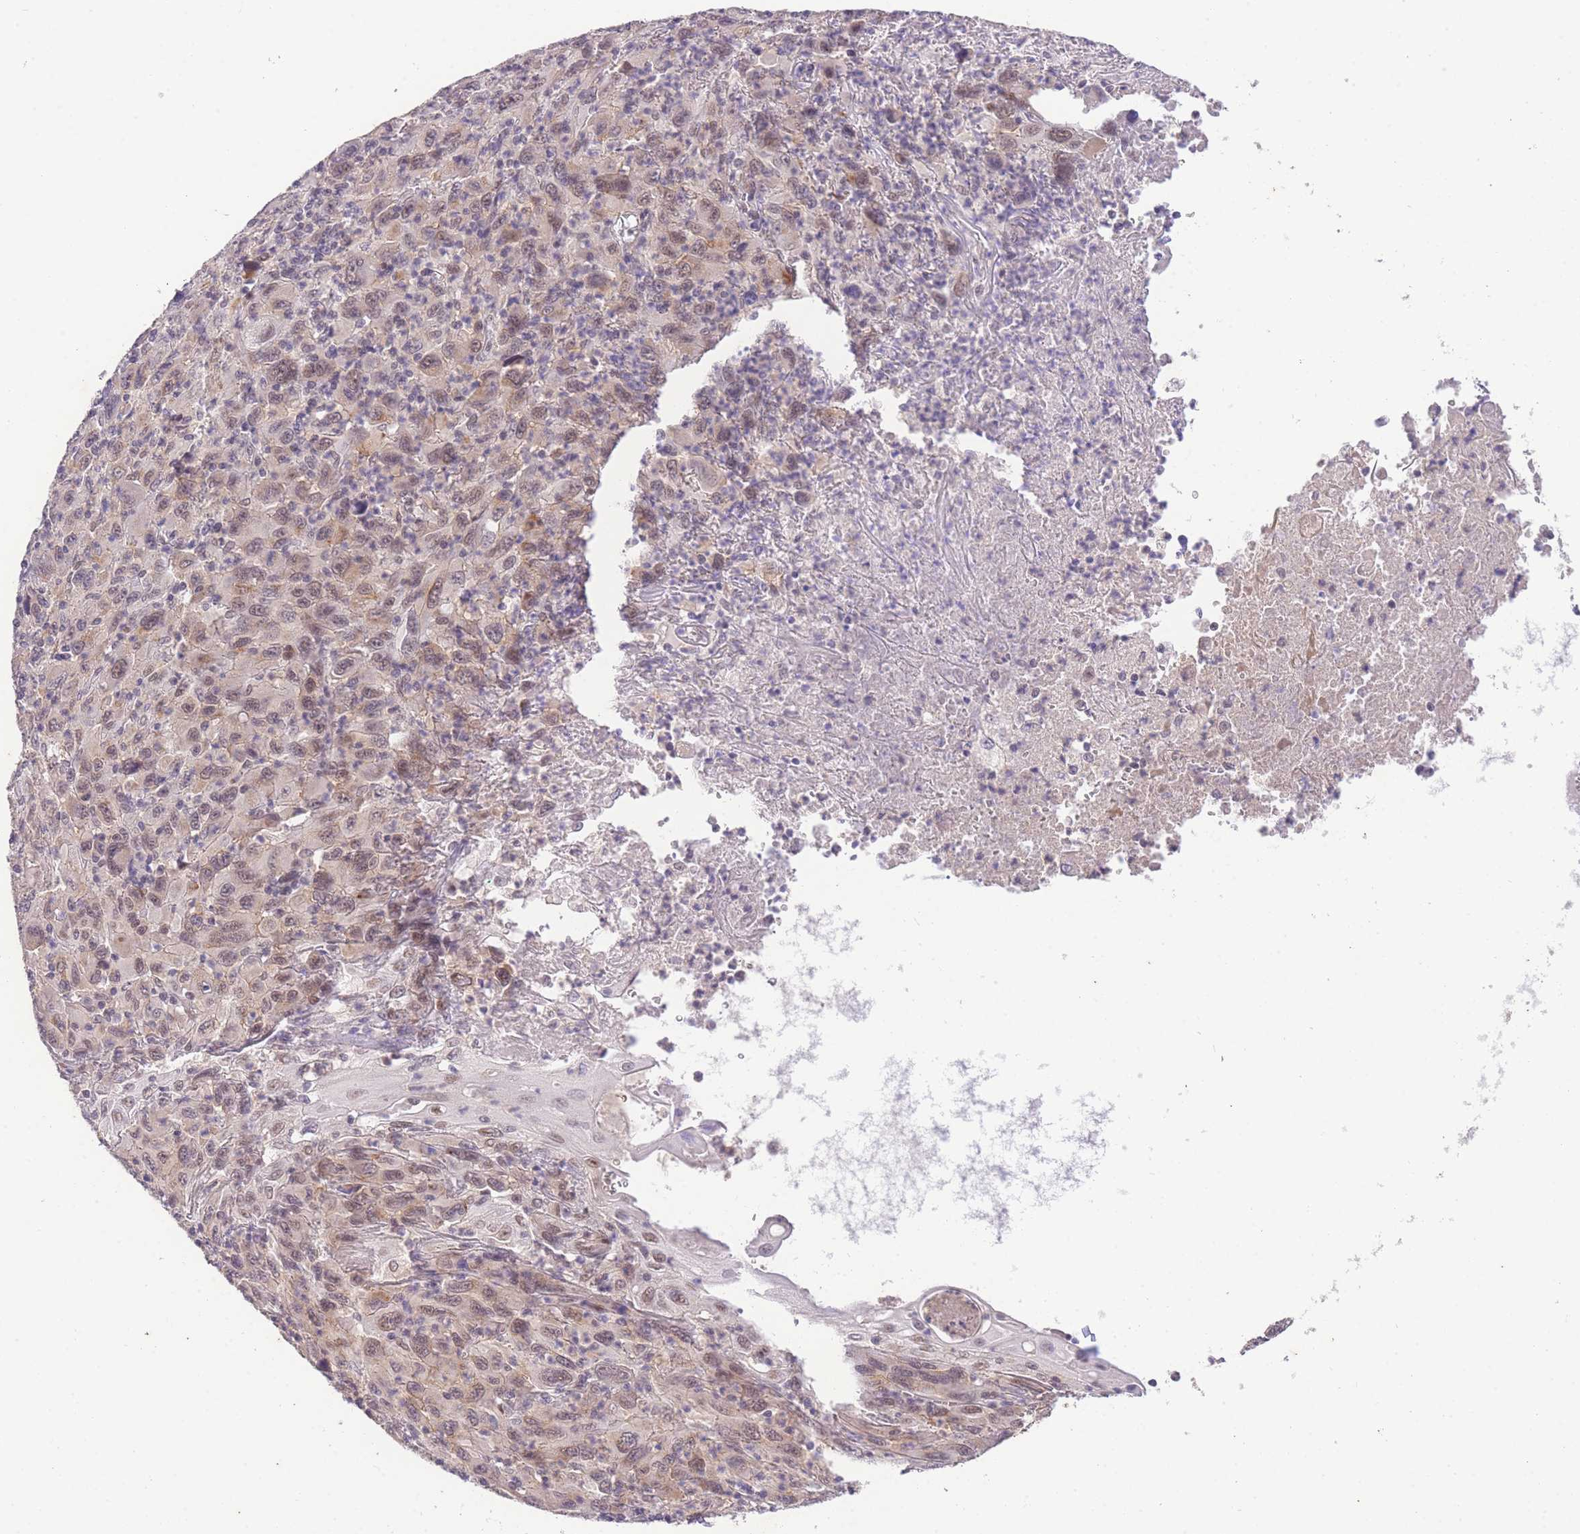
{"staining": {"intensity": "weak", "quantity": ">75%", "location": "nuclear"}, "tissue": "melanoma", "cell_type": "Tumor cells", "image_type": "cancer", "snomed": [{"axis": "morphology", "description": "Malignant melanoma, Metastatic site"}, {"axis": "topography", "description": "Skin"}], "caption": "A photomicrograph of malignant melanoma (metastatic site) stained for a protein demonstrates weak nuclear brown staining in tumor cells. The protein is shown in brown color, while the nuclei are stained blue.", "gene": "SLC35F2", "patient": {"sex": "female", "age": 56}}